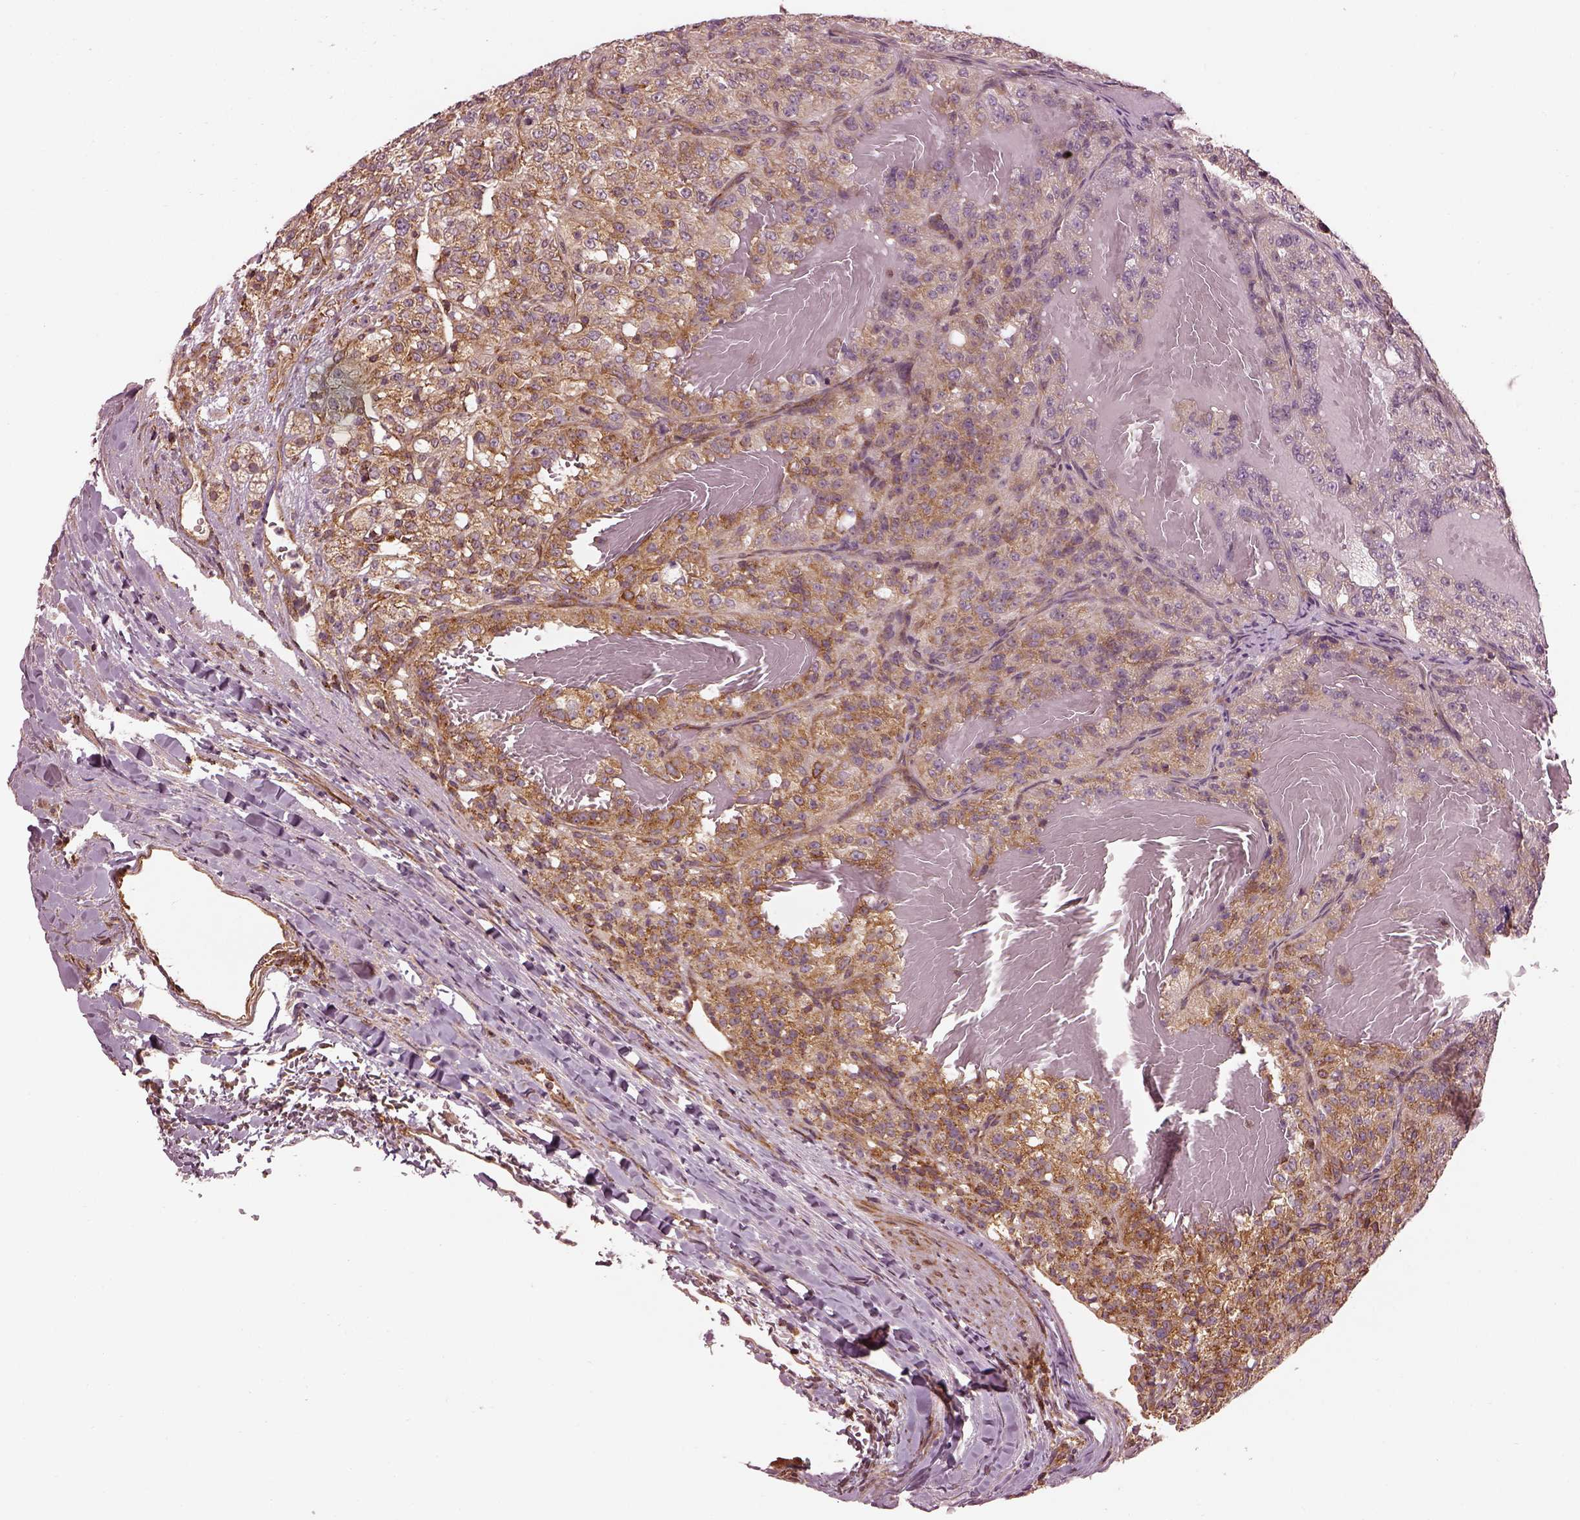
{"staining": {"intensity": "moderate", "quantity": "25%-75%", "location": "cytoplasmic/membranous"}, "tissue": "renal cancer", "cell_type": "Tumor cells", "image_type": "cancer", "snomed": [{"axis": "morphology", "description": "Adenocarcinoma, NOS"}, {"axis": "topography", "description": "Kidney"}], "caption": "There is medium levels of moderate cytoplasmic/membranous staining in tumor cells of renal cancer (adenocarcinoma), as demonstrated by immunohistochemical staining (brown color).", "gene": "LSM14A", "patient": {"sex": "female", "age": 63}}